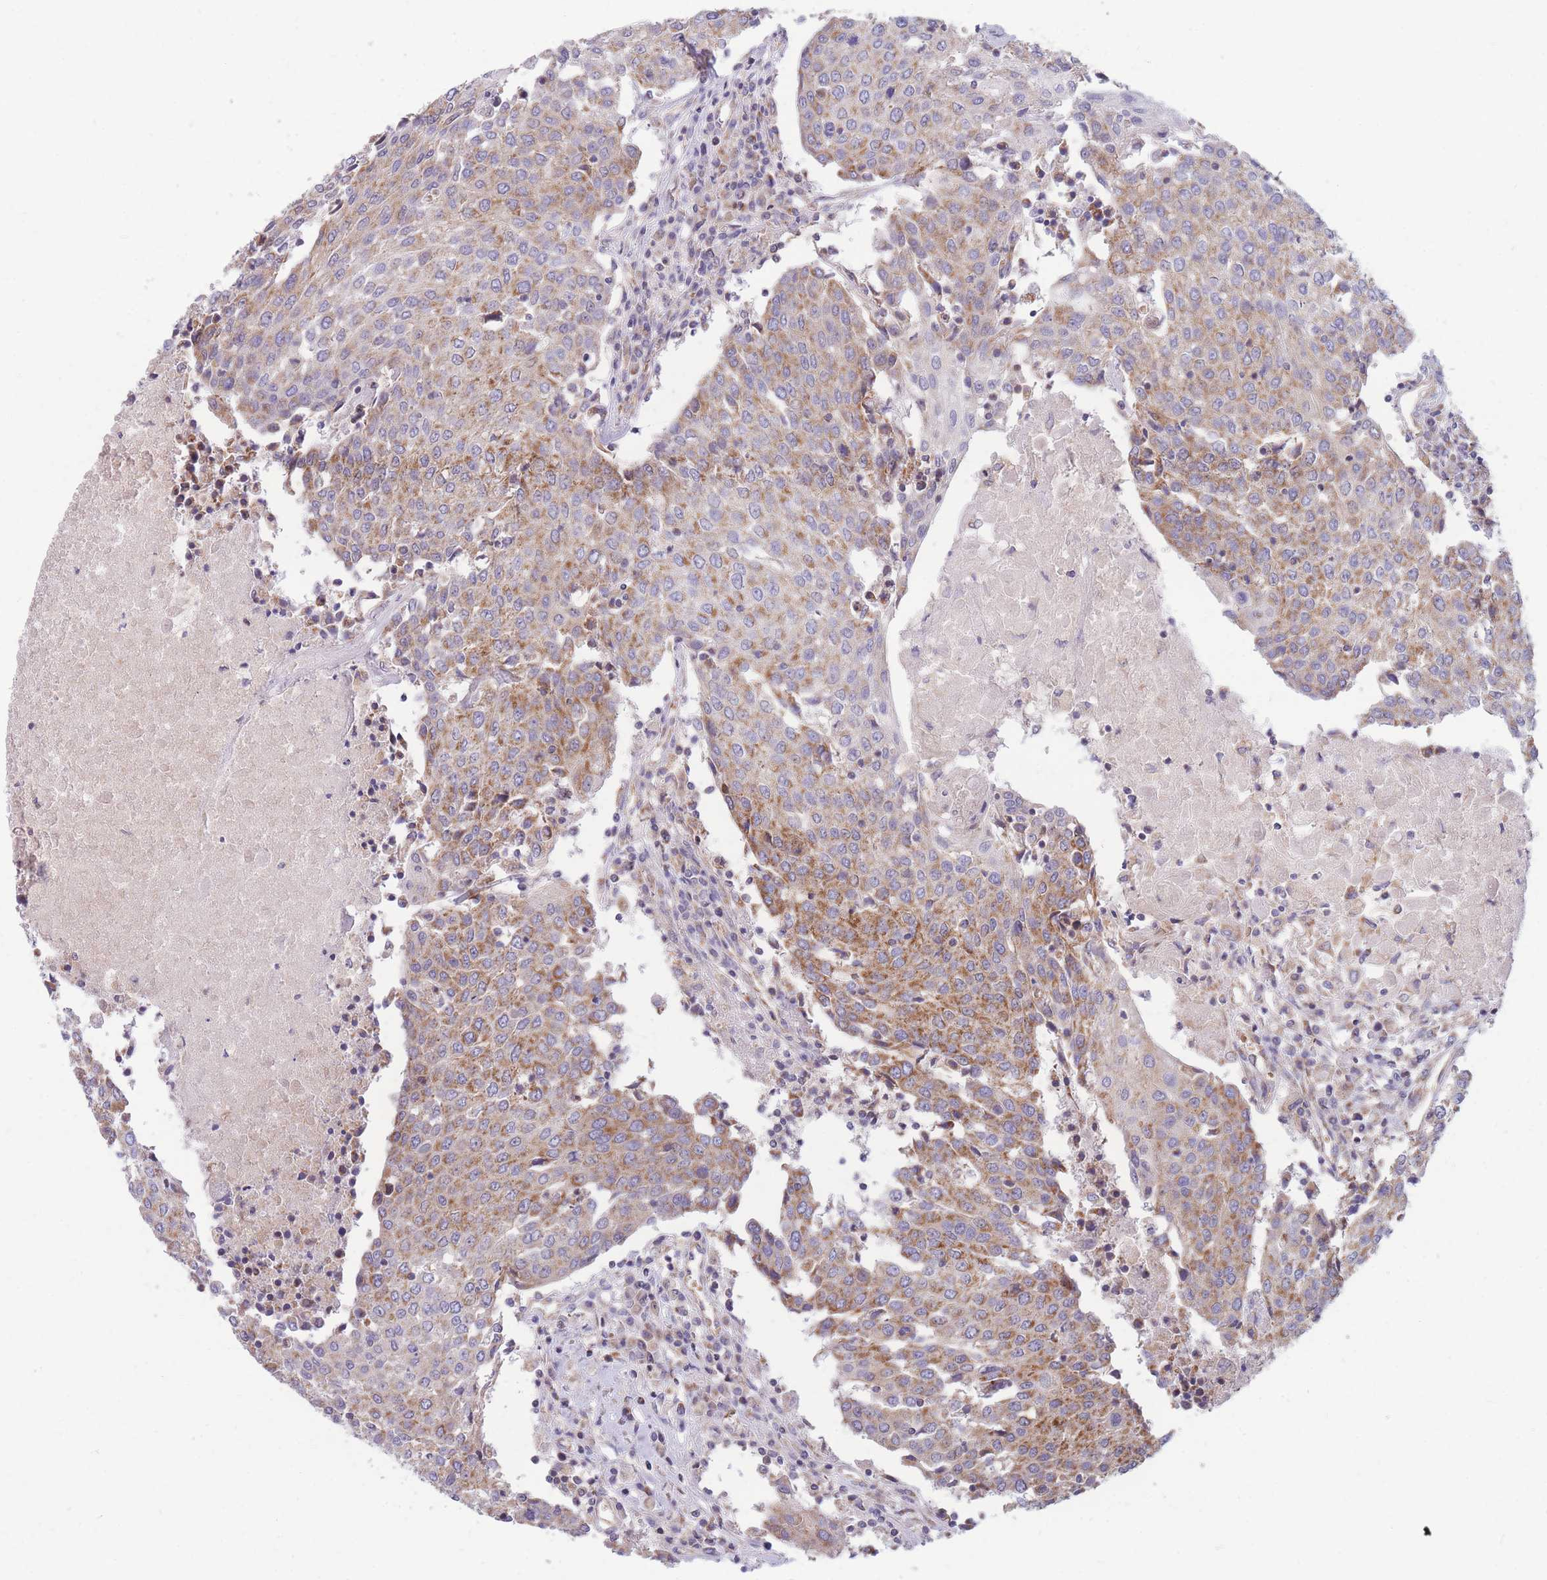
{"staining": {"intensity": "moderate", "quantity": "25%-75%", "location": "cytoplasmic/membranous"}, "tissue": "urothelial cancer", "cell_type": "Tumor cells", "image_type": "cancer", "snomed": [{"axis": "morphology", "description": "Urothelial carcinoma, High grade"}, {"axis": "topography", "description": "Urinary bladder"}], "caption": "High-grade urothelial carcinoma stained with DAB IHC reveals medium levels of moderate cytoplasmic/membranous positivity in approximately 25%-75% of tumor cells.", "gene": "MRPS9", "patient": {"sex": "female", "age": 85}}